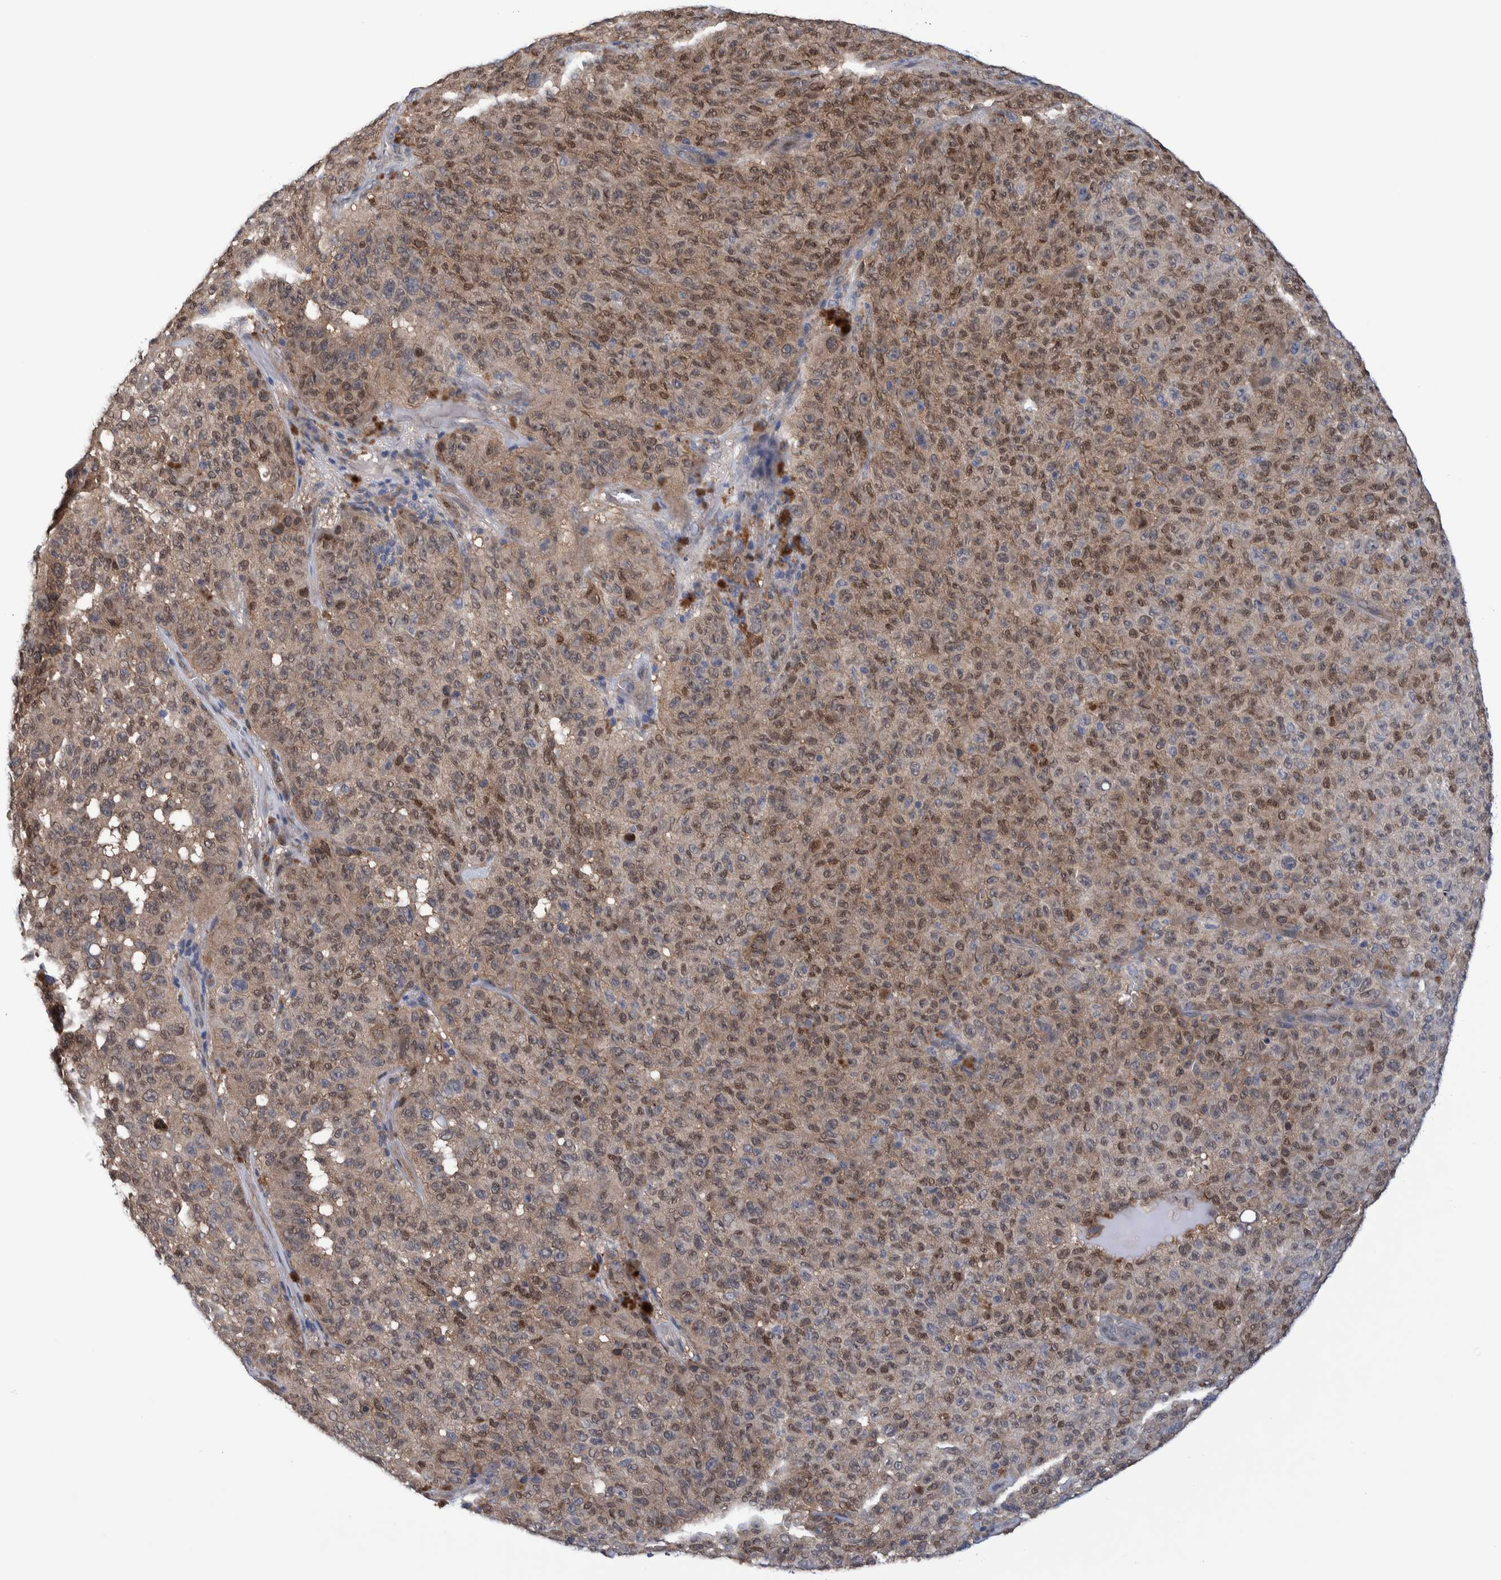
{"staining": {"intensity": "moderate", "quantity": ">75%", "location": "cytoplasmic/membranous,nuclear"}, "tissue": "melanoma", "cell_type": "Tumor cells", "image_type": "cancer", "snomed": [{"axis": "morphology", "description": "Malignant melanoma, NOS"}, {"axis": "topography", "description": "Skin"}], "caption": "Immunohistochemical staining of human melanoma demonstrates medium levels of moderate cytoplasmic/membranous and nuclear protein positivity in about >75% of tumor cells.", "gene": "PFAS", "patient": {"sex": "female", "age": 82}}